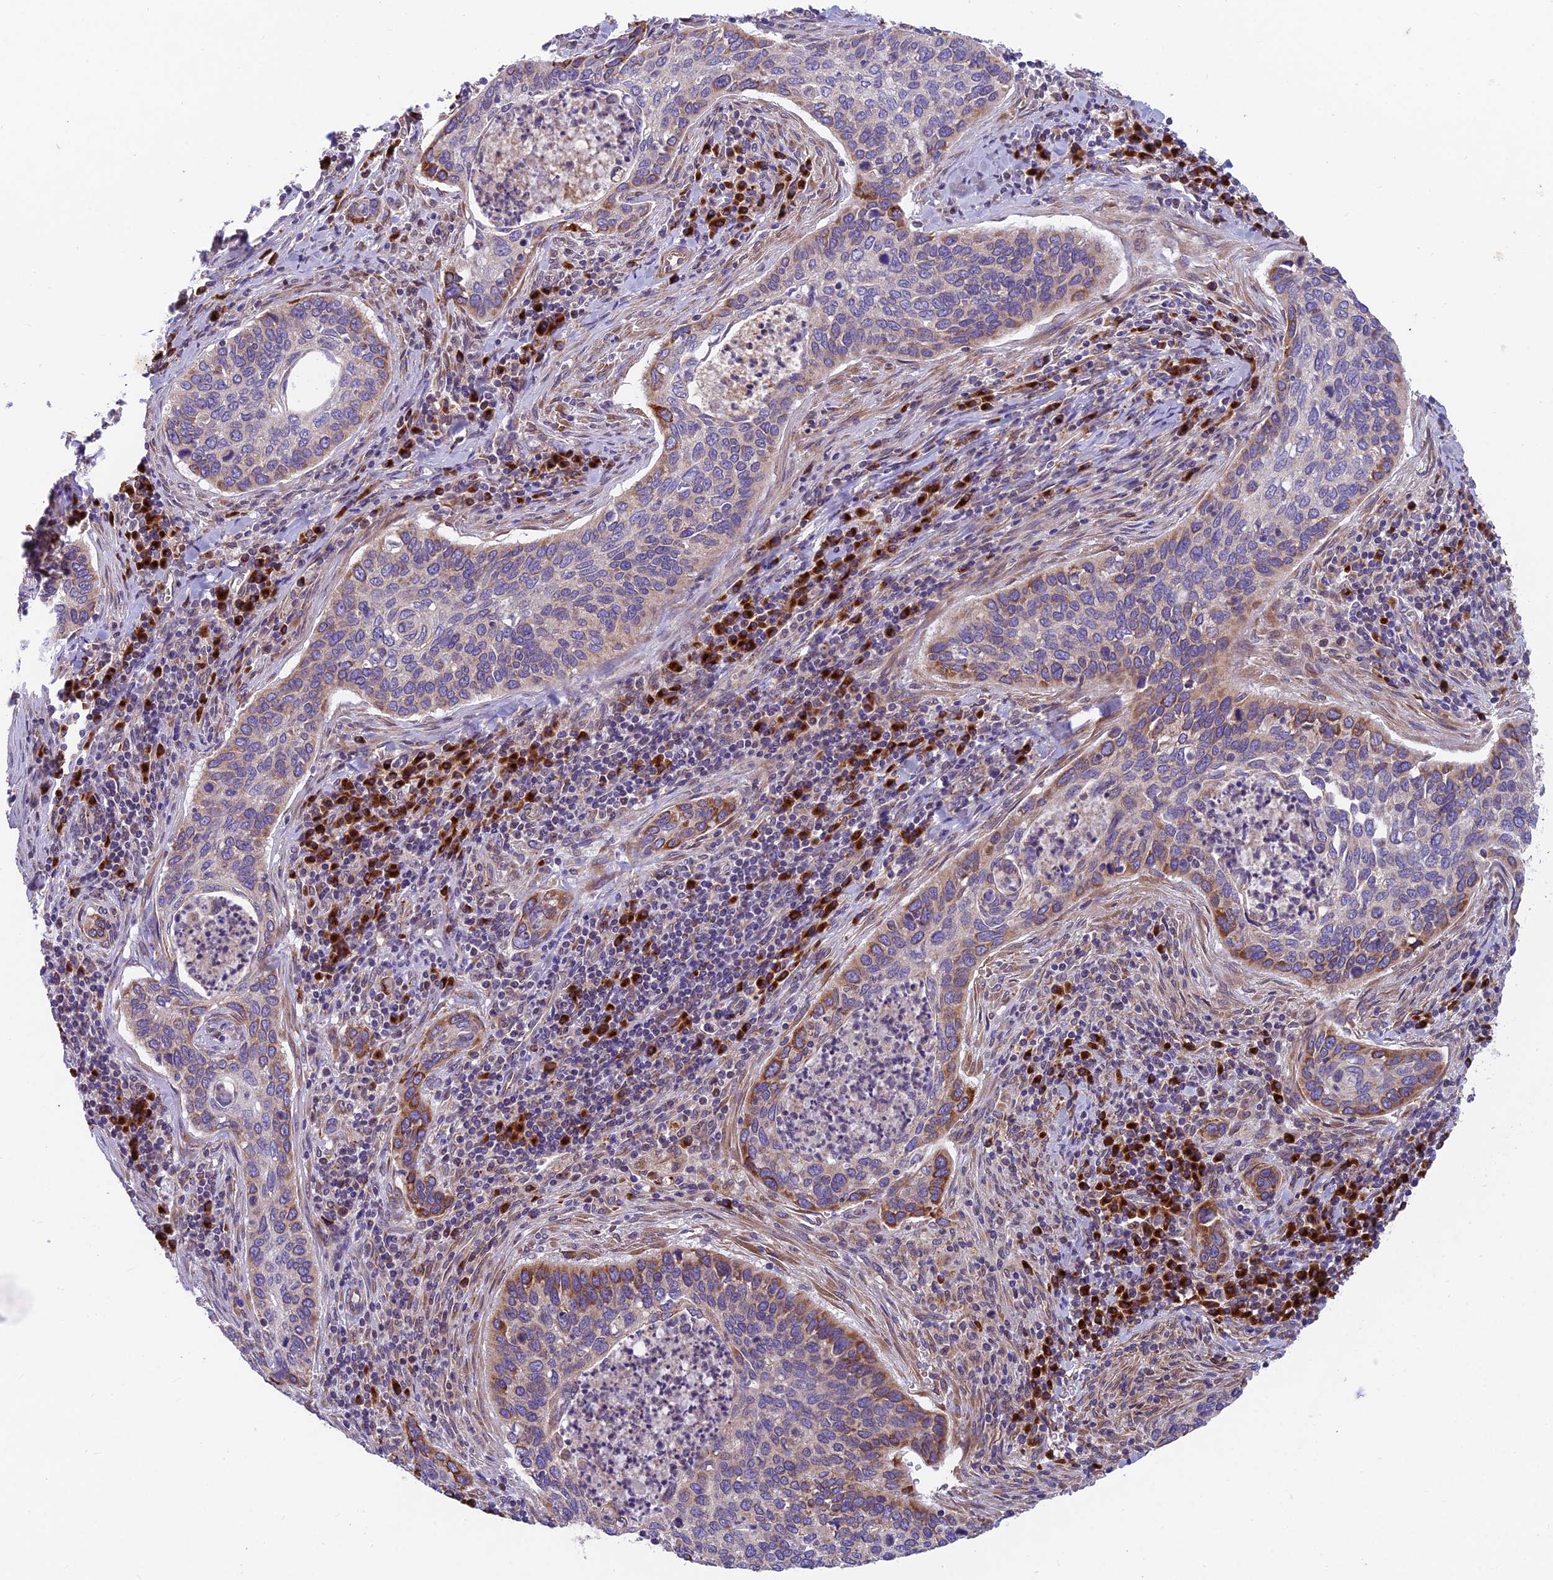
{"staining": {"intensity": "moderate", "quantity": "<25%", "location": "cytoplasmic/membranous"}, "tissue": "cervical cancer", "cell_type": "Tumor cells", "image_type": "cancer", "snomed": [{"axis": "morphology", "description": "Squamous cell carcinoma, NOS"}, {"axis": "topography", "description": "Cervix"}], "caption": "Immunohistochemistry (IHC) staining of squamous cell carcinoma (cervical), which demonstrates low levels of moderate cytoplasmic/membranous staining in about <25% of tumor cells indicating moderate cytoplasmic/membranous protein staining. The staining was performed using DAB (3,3'-diaminobenzidine) (brown) for protein detection and nuclei were counterstained in hematoxylin (blue).", "gene": "TBC1D20", "patient": {"sex": "female", "age": 53}}